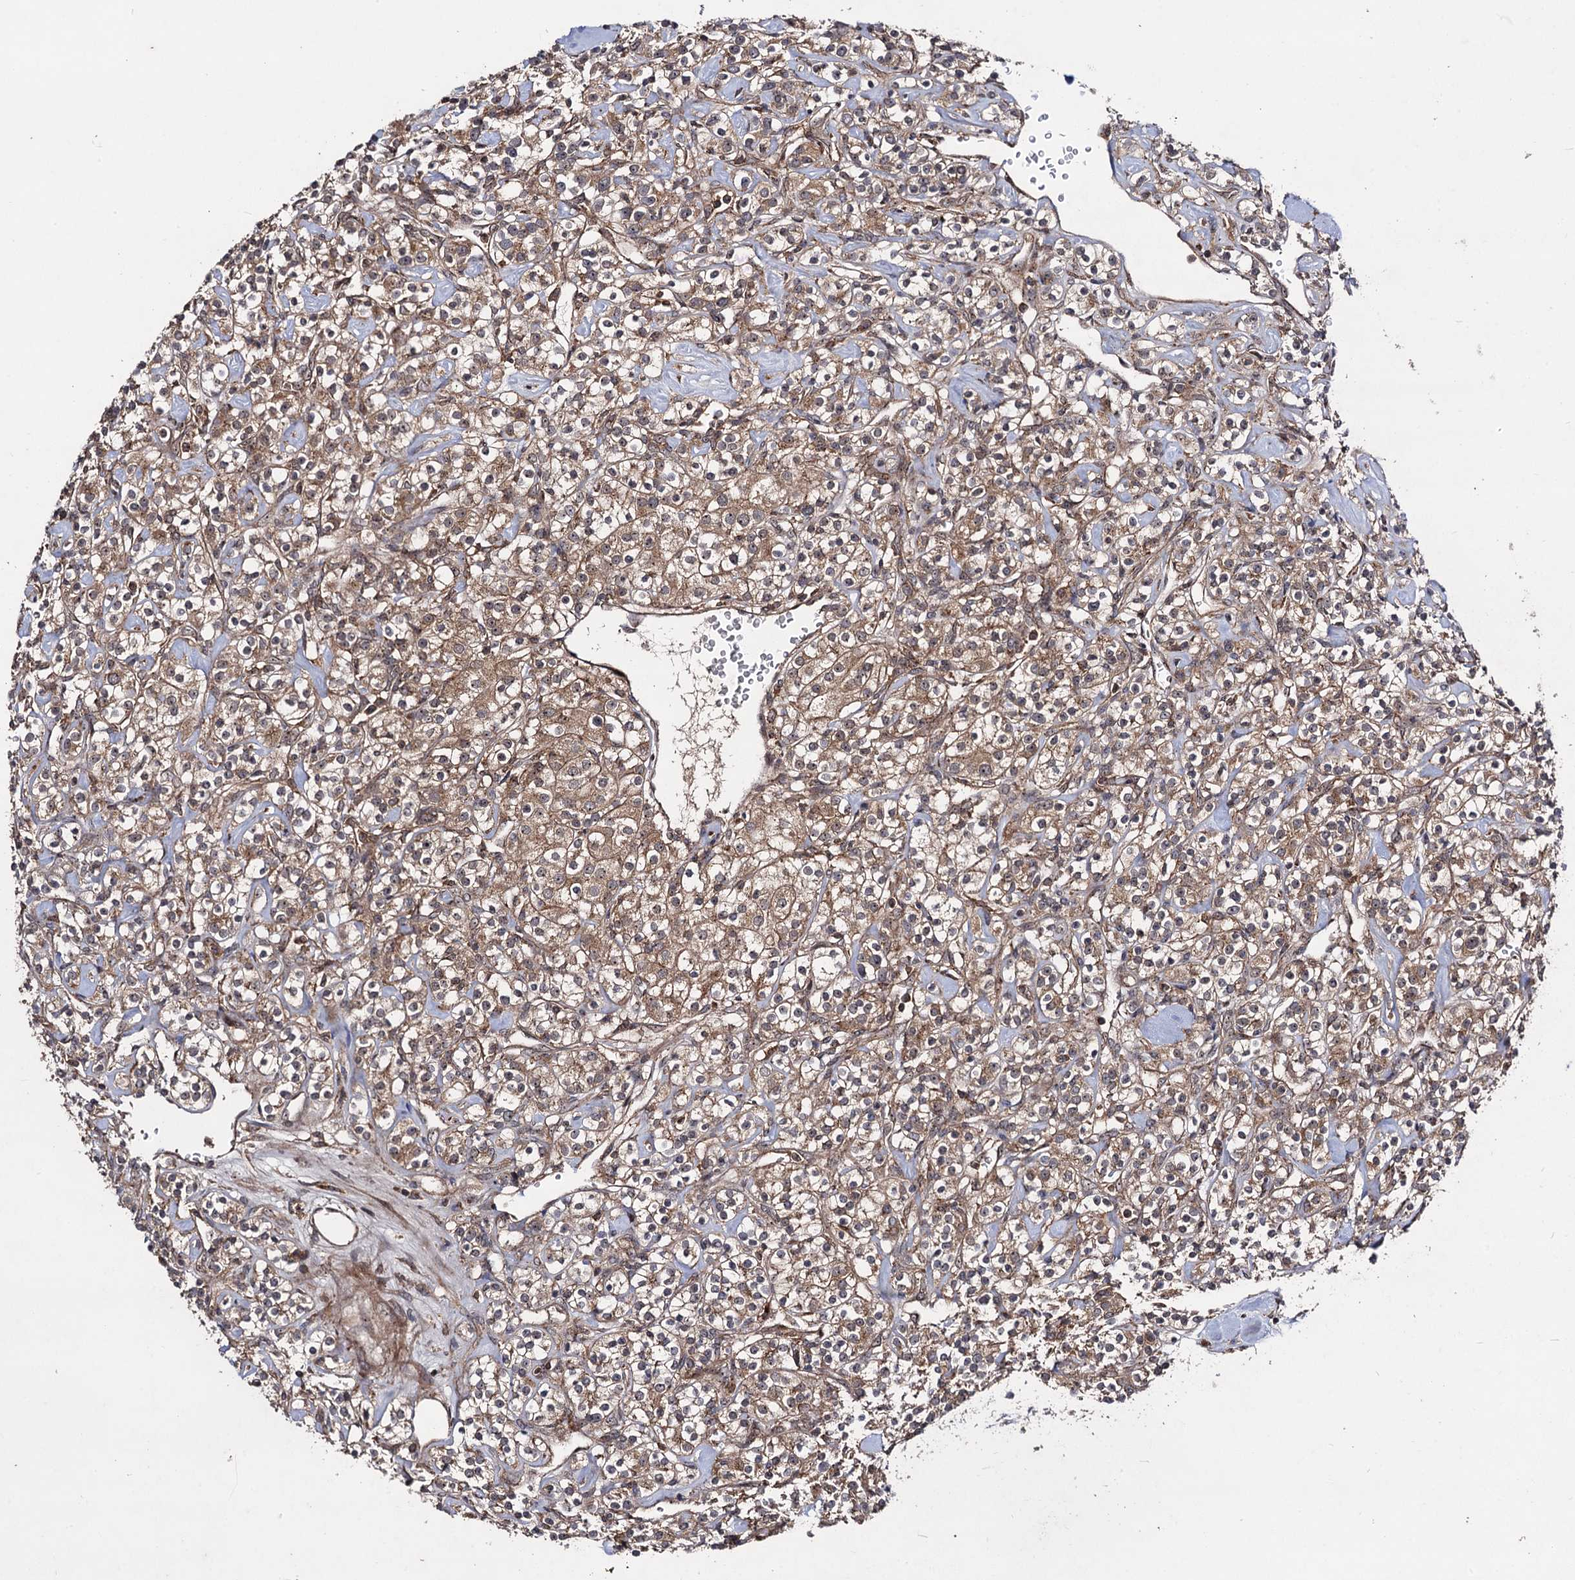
{"staining": {"intensity": "moderate", "quantity": ">75%", "location": "cytoplasmic/membranous"}, "tissue": "renal cancer", "cell_type": "Tumor cells", "image_type": "cancer", "snomed": [{"axis": "morphology", "description": "Adenocarcinoma, NOS"}, {"axis": "topography", "description": "Kidney"}], "caption": "Immunohistochemistry (IHC) staining of renal cancer (adenocarcinoma), which demonstrates medium levels of moderate cytoplasmic/membranous staining in about >75% of tumor cells indicating moderate cytoplasmic/membranous protein staining. The staining was performed using DAB (brown) for protein detection and nuclei were counterstained in hematoxylin (blue).", "gene": "KXD1", "patient": {"sex": "male", "age": 77}}